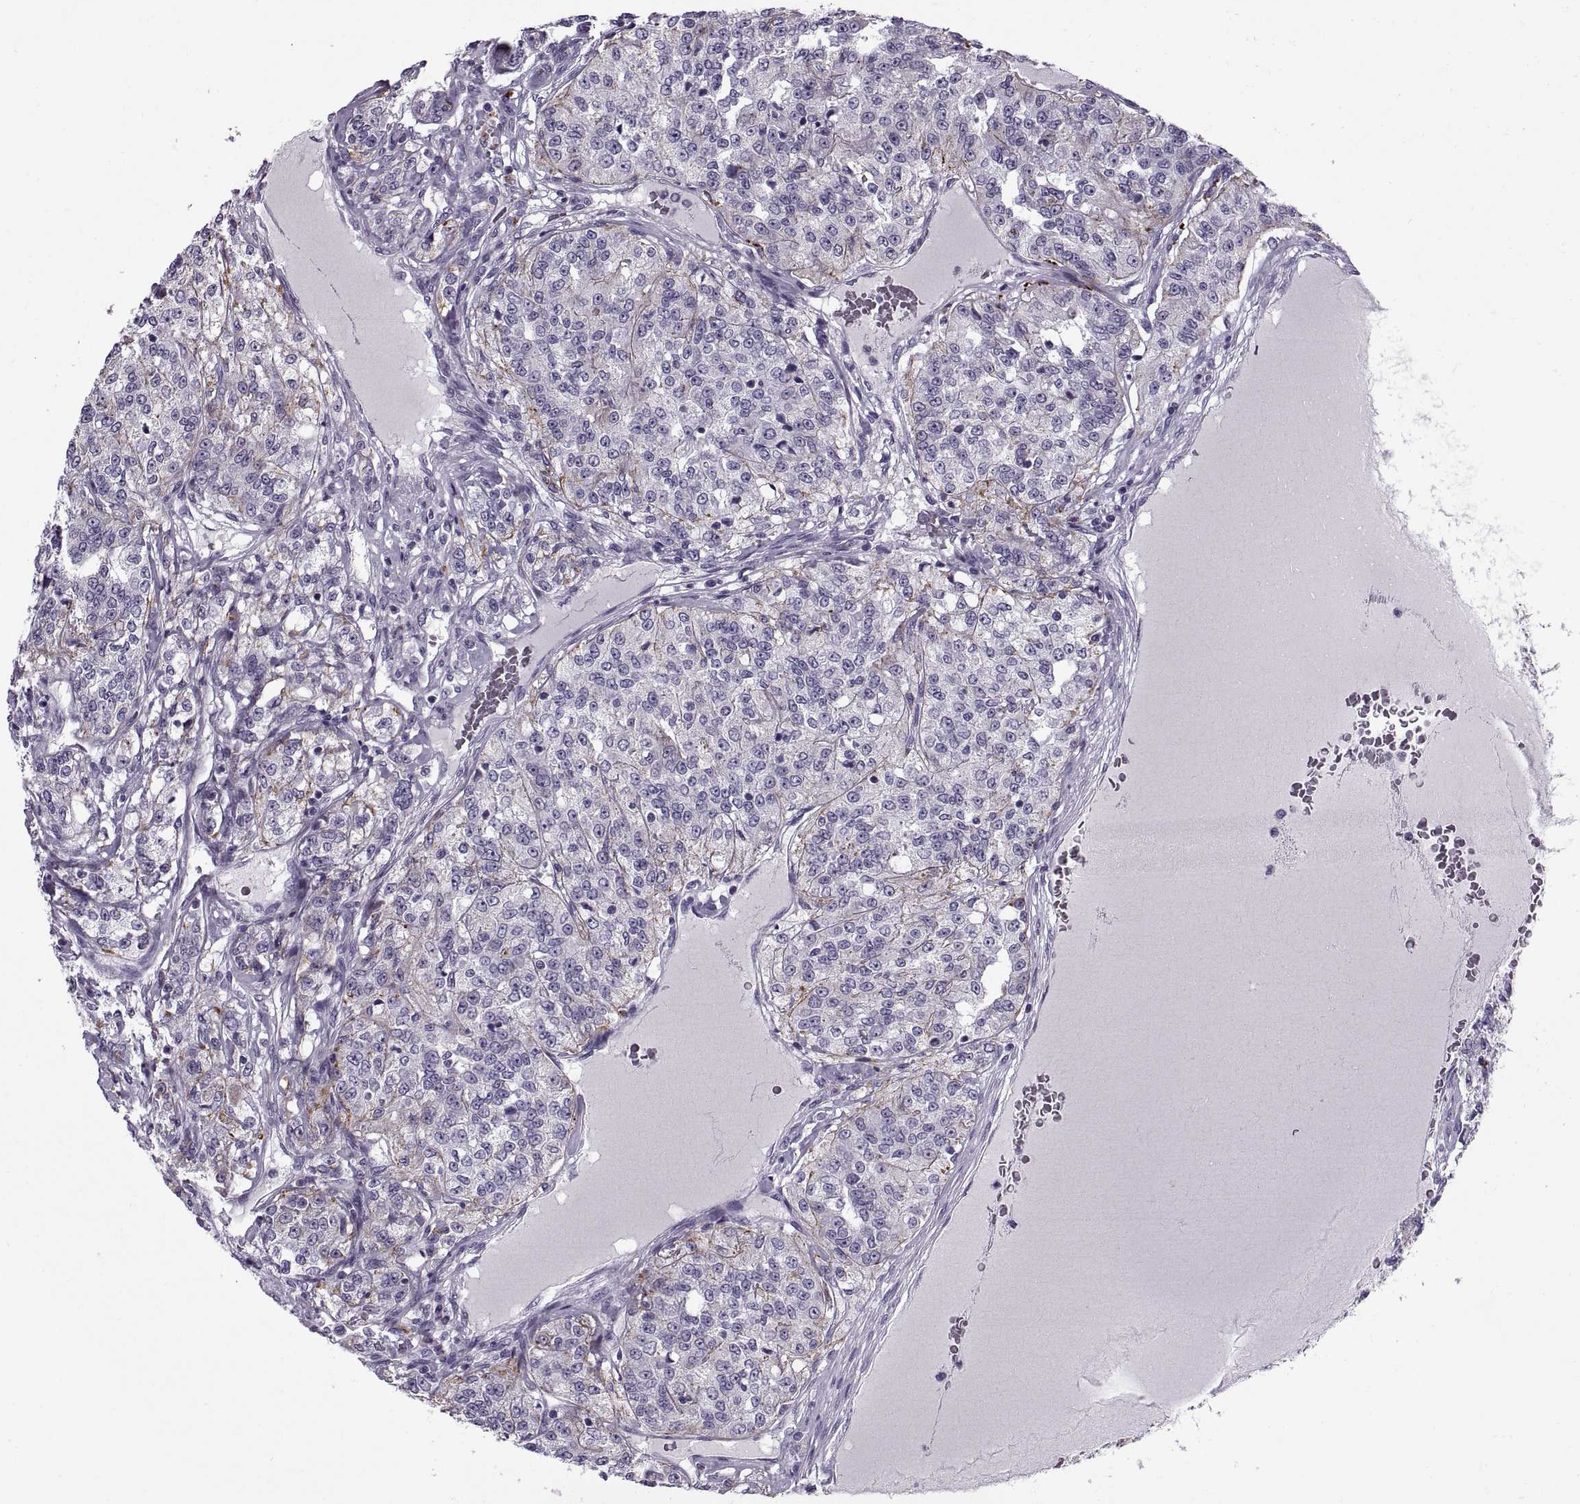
{"staining": {"intensity": "negative", "quantity": "none", "location": "none"}, "tissue": "renal cancer", "cell_type": "Tumor cells", "image_type": "cancer", "snomed": [{"axis": "morphology", "description": "Adenocarcinoma, NOS"}, {"axis": "topography", "description": "Kidney"}], "caption": "Adenocarcinoma (renal) was stained to show a protein in brown. There is no significant expression in tumor cells.", "gene": "CALCR", "patient": {"sex": "female", "age": 63}}